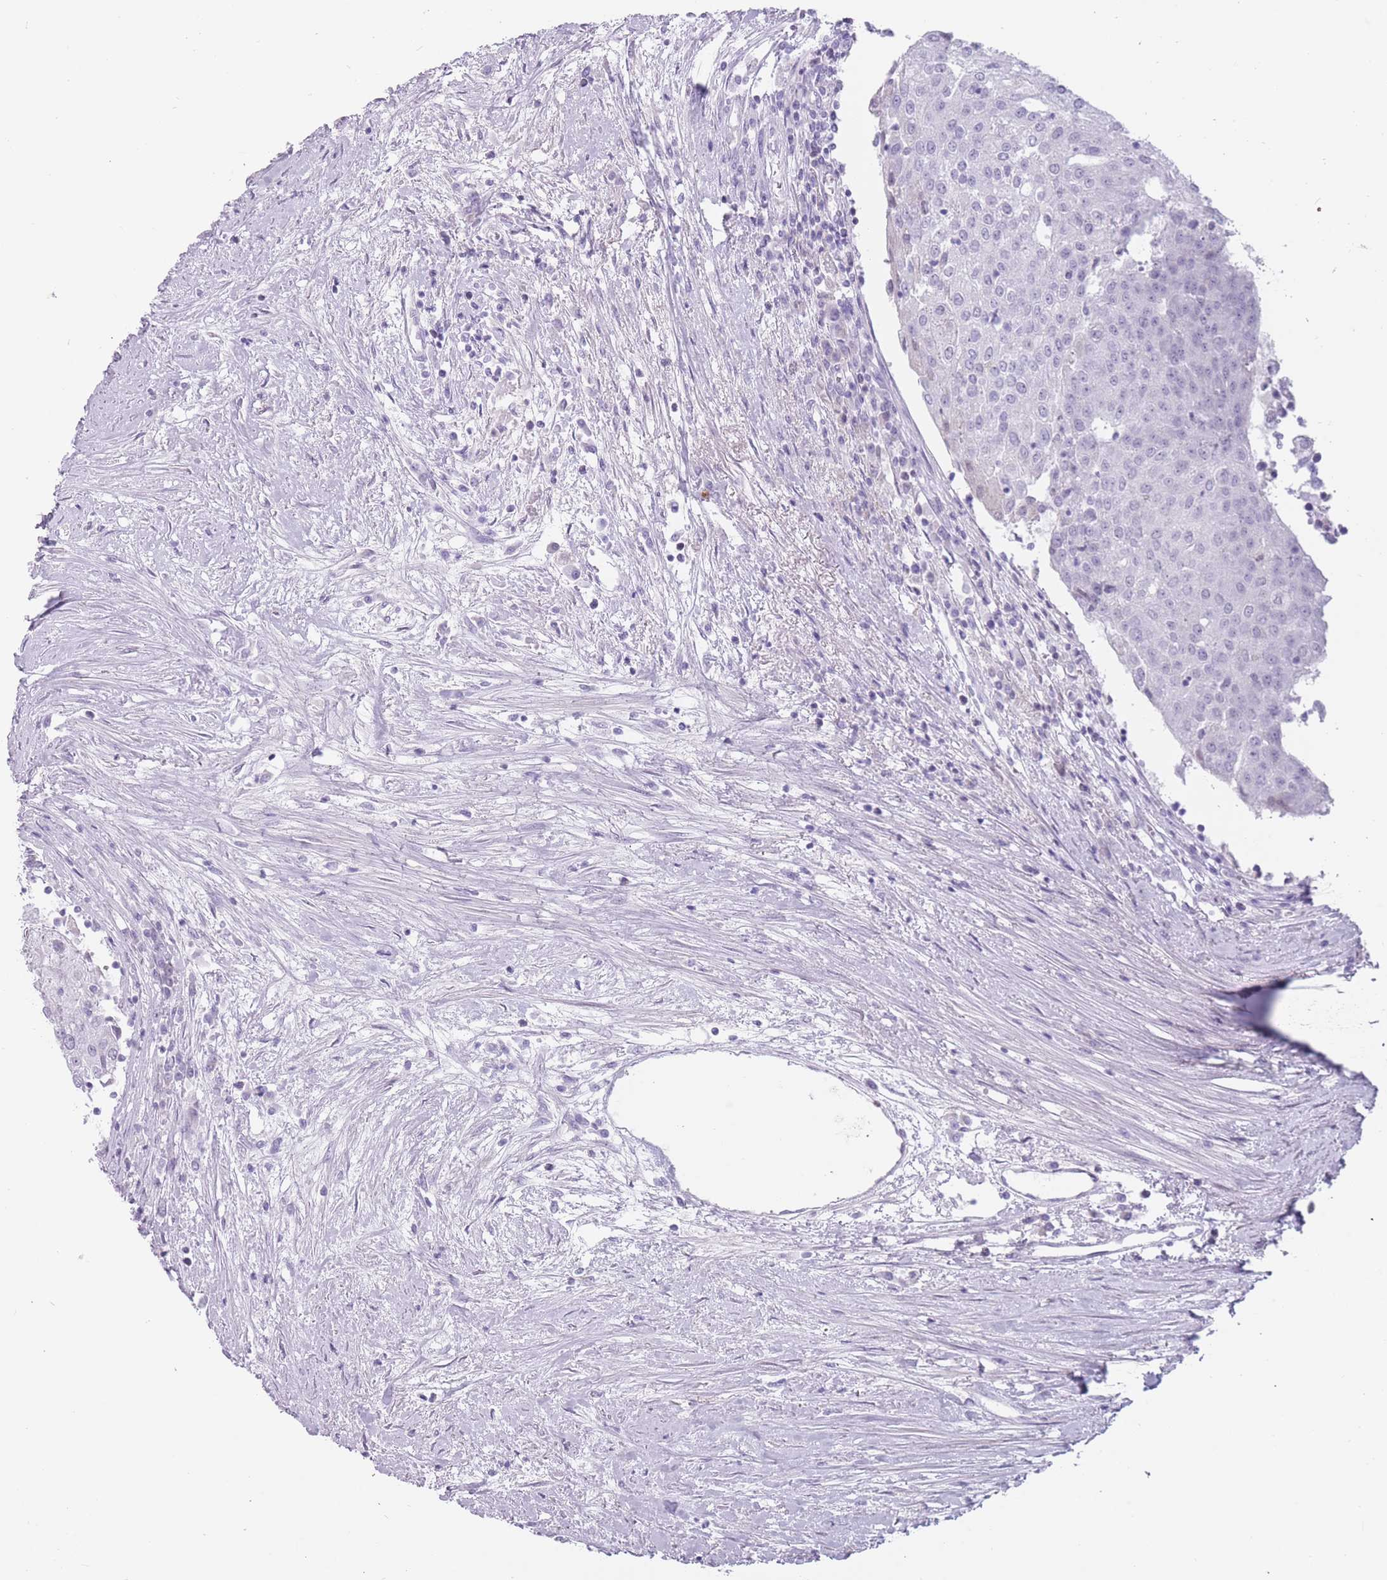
{"staining": {"intensity": "negative", "quantity": "none", "location": "none"}, "tissue": "urothelial cancer", "cell_type": "Tumor cells", "image_type": "cancer", "snomed": [{"axis": "morphology", "description": "Urothelial carcinoma, High grade"}, {"axis": "topography", "description": "Urinary bladder"}], "caption": "Tumor cells are negative for protein expression in human urothelial cancer.", "gene": "PNMA3", "patient": {"sex": "female", "age": 85}}